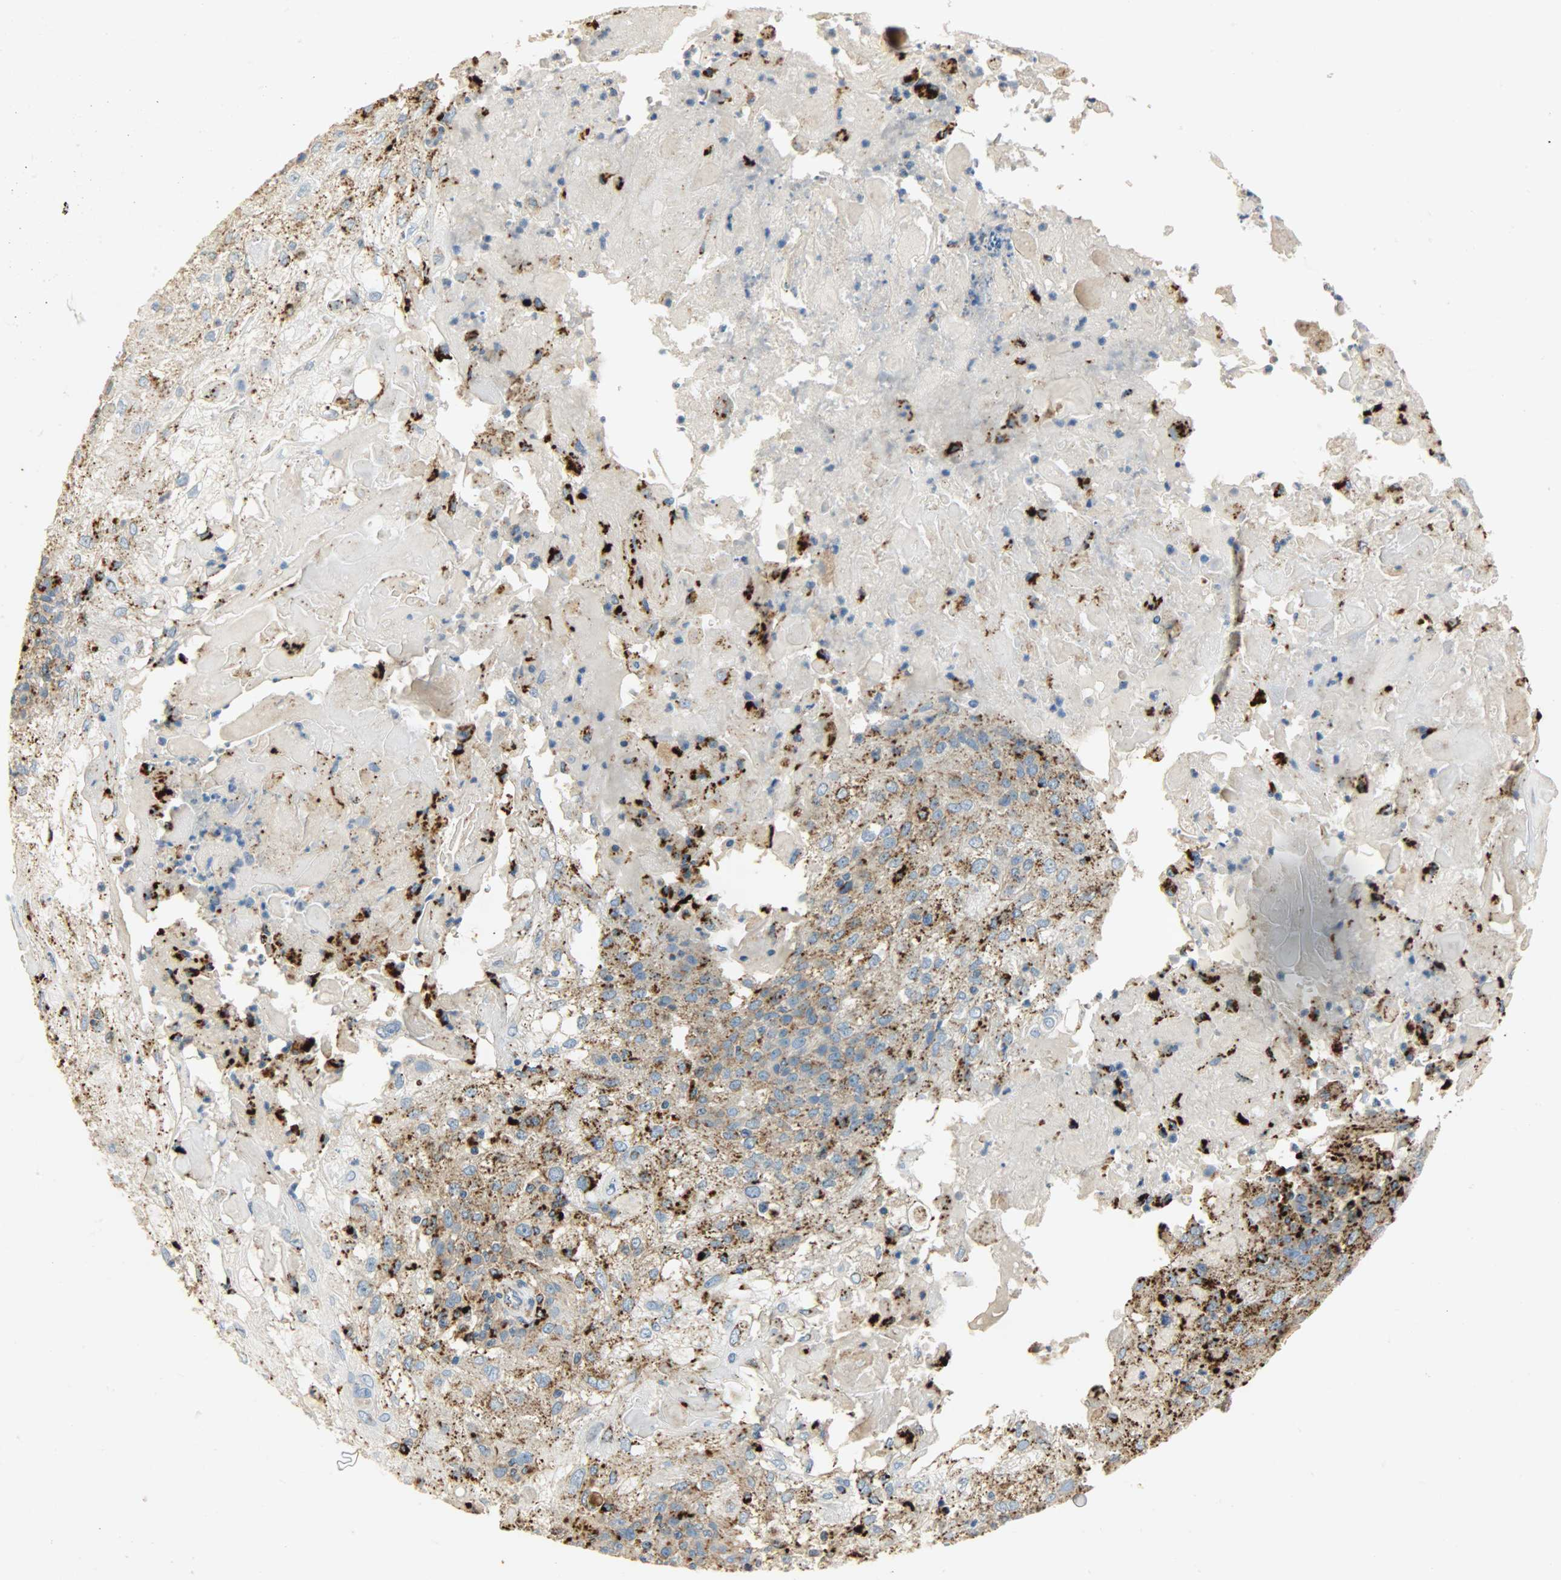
{"staining": {"intensity": "strong", "quantity": "<25%", "location": "cytoplasmic/membranous"}, "tissue": "skin cancer", "cell_type": "Tumor cells", "image_type": "cancer", "snomed": [{"axis": "morphology", "description": "Normal tissue, NOS"}, {"axis": "morphology", "description": "Squamous cell carcinoma, NOS"}, {"axis": "topography", "description": "Skin"}], "caption": "Immunohistochemical staining of skin squamous cell carcinoma exhibits medium levels of strong cytoplasmic/membranous staining in about <25% of tumor cells.", "gene": "ASAH1", "patient": {"sex": "female", "age": 83}}